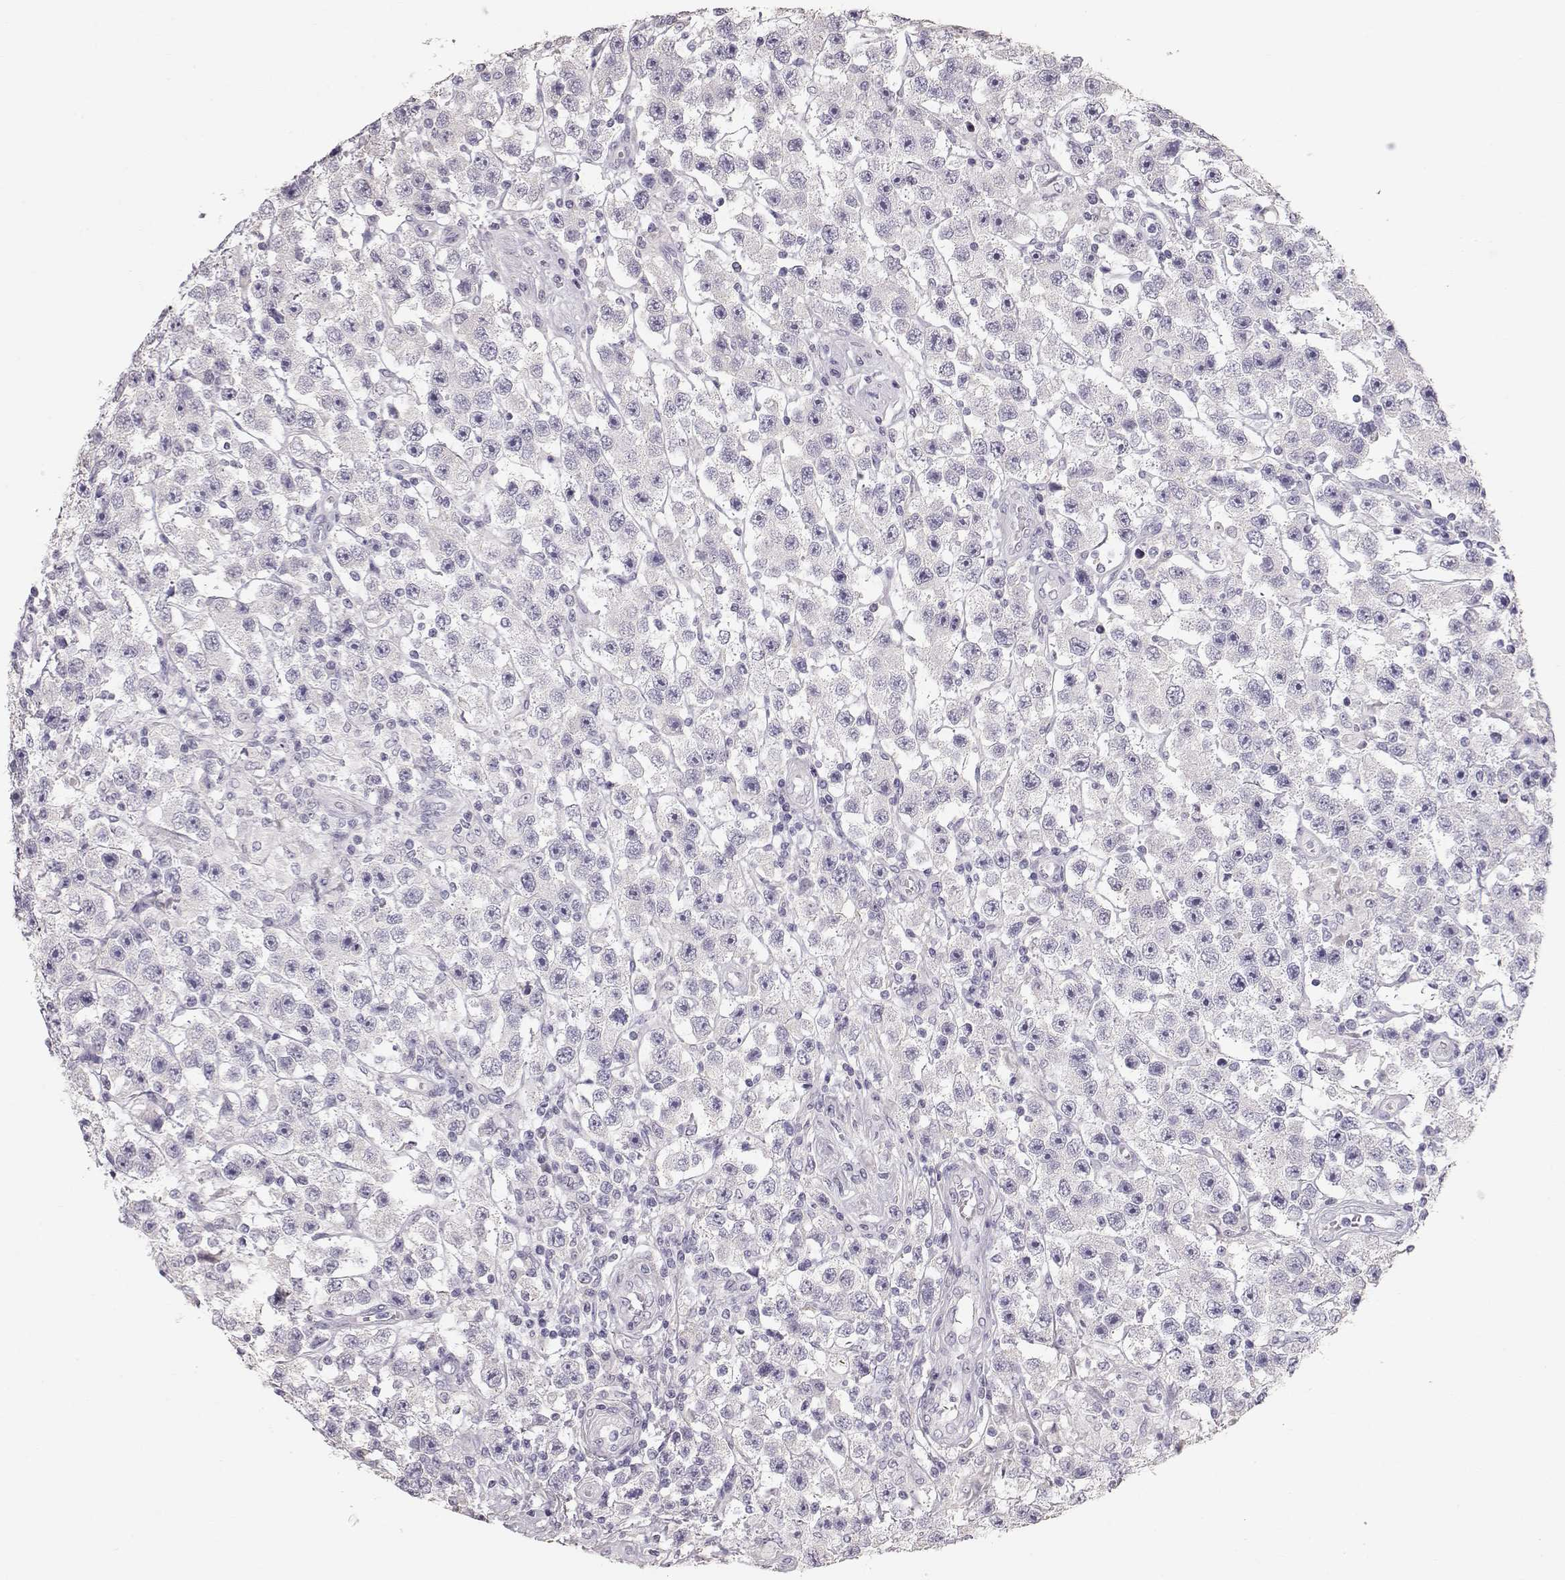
{"staining": {"intensity": "negative", "quantity": "none", "location": "none"}, "tissue": "testis cancer", "cell_type": "Tumor cells", "image_type": "cancer", "snomed": [{"axis": "morphology", "description": "Seminoma, NOS"}, {"axis": "topography", "description": "Testis"}], "caption": "DAB immunohistochemical staining of human testis cancer exhibits no significant positivity in tumor cells.", "gene": "POU1F1", "patient": {"sex": "male", "age": 45}}